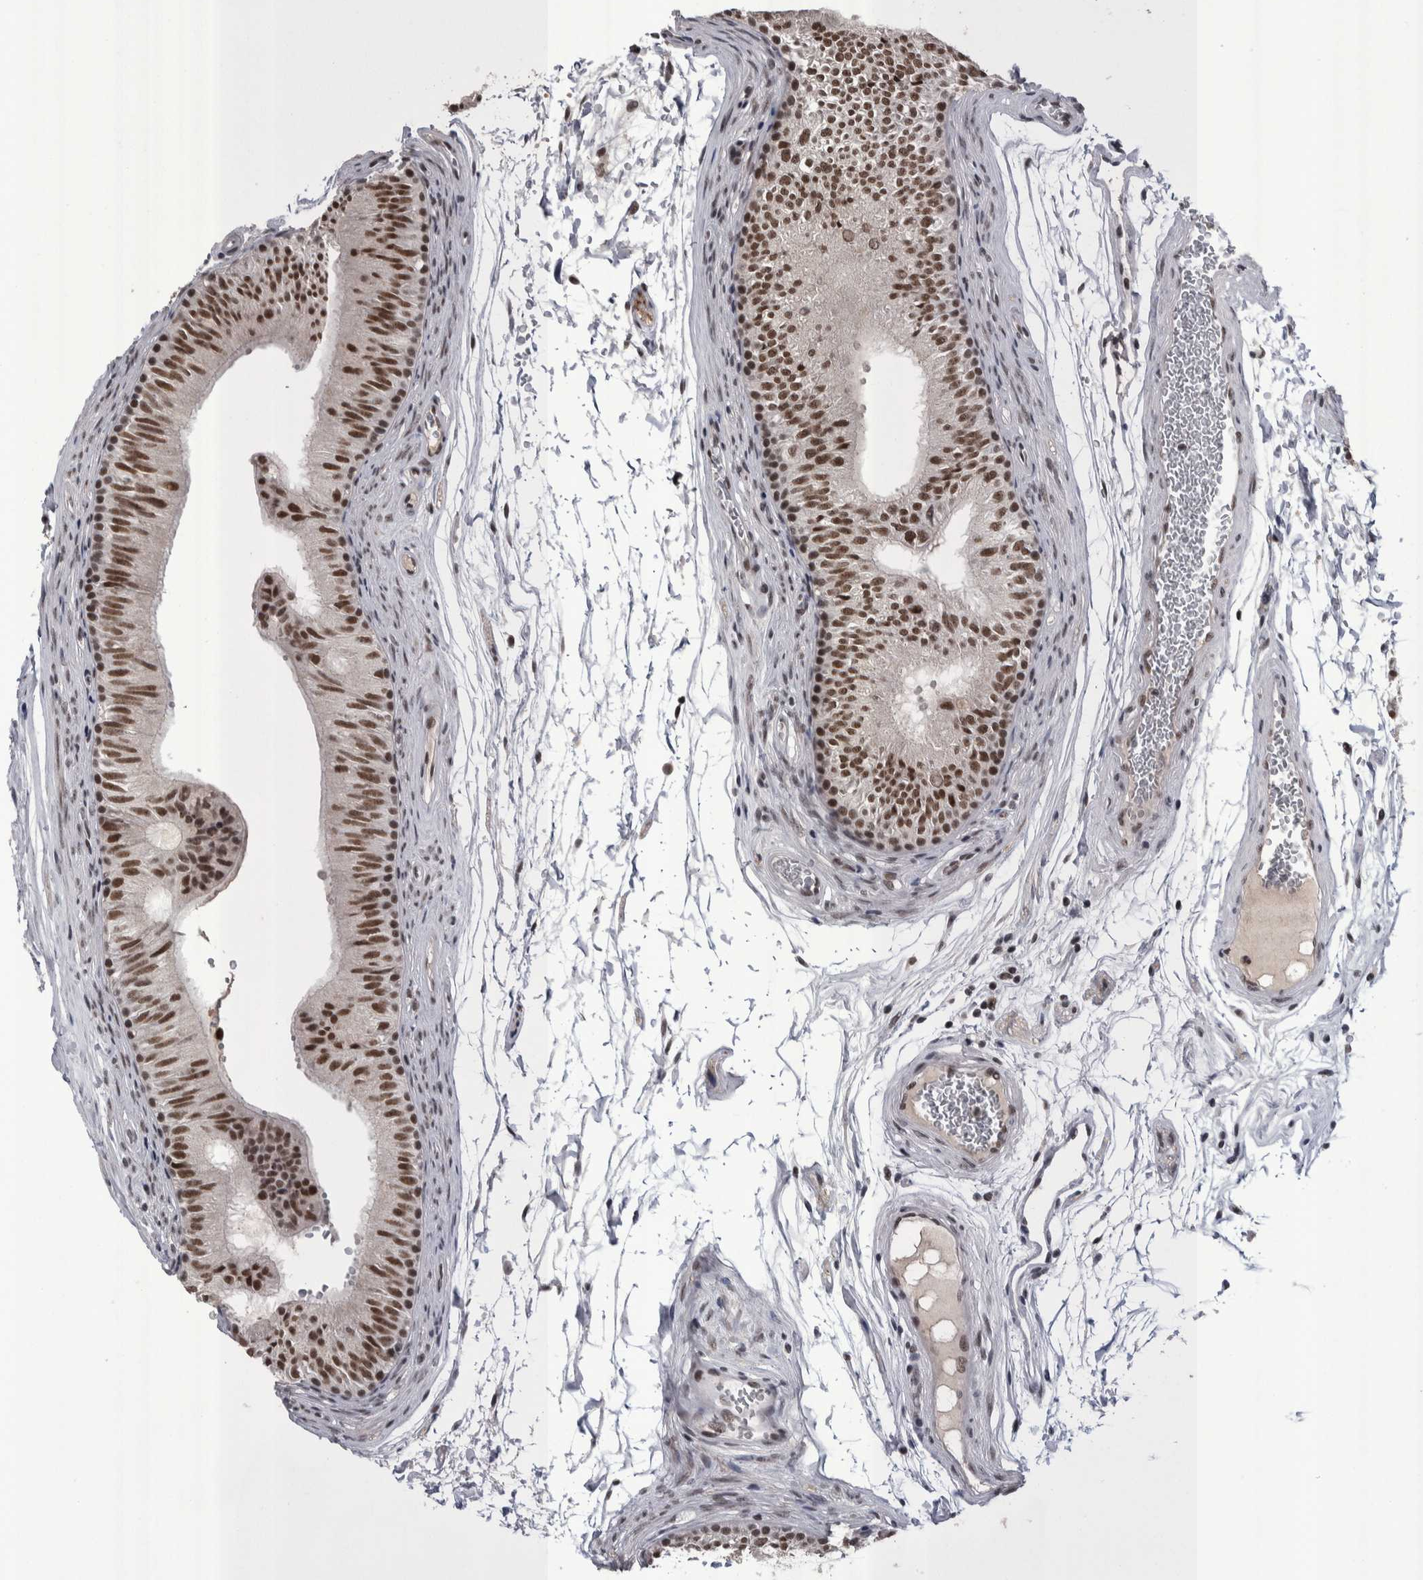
{"staining": {"intensity": "strong", "quantity": ">75%", "location": "nuclear"}, "tissue": "epididymis", "cell_type": "Glandular cells", "image_type": "normal", "snomed": [{"axis": "morphology", "description": "Normal tissue, NOS"}, {"axis": "topography", "description": "Epididymis"}], "caption": "A high amount of strong nuclear positivity is appreciated in approximately >75% of glandular cells in normal epididymis.", "gene": "DMTF1", "patient": {"sex": "male", "age": 36}}